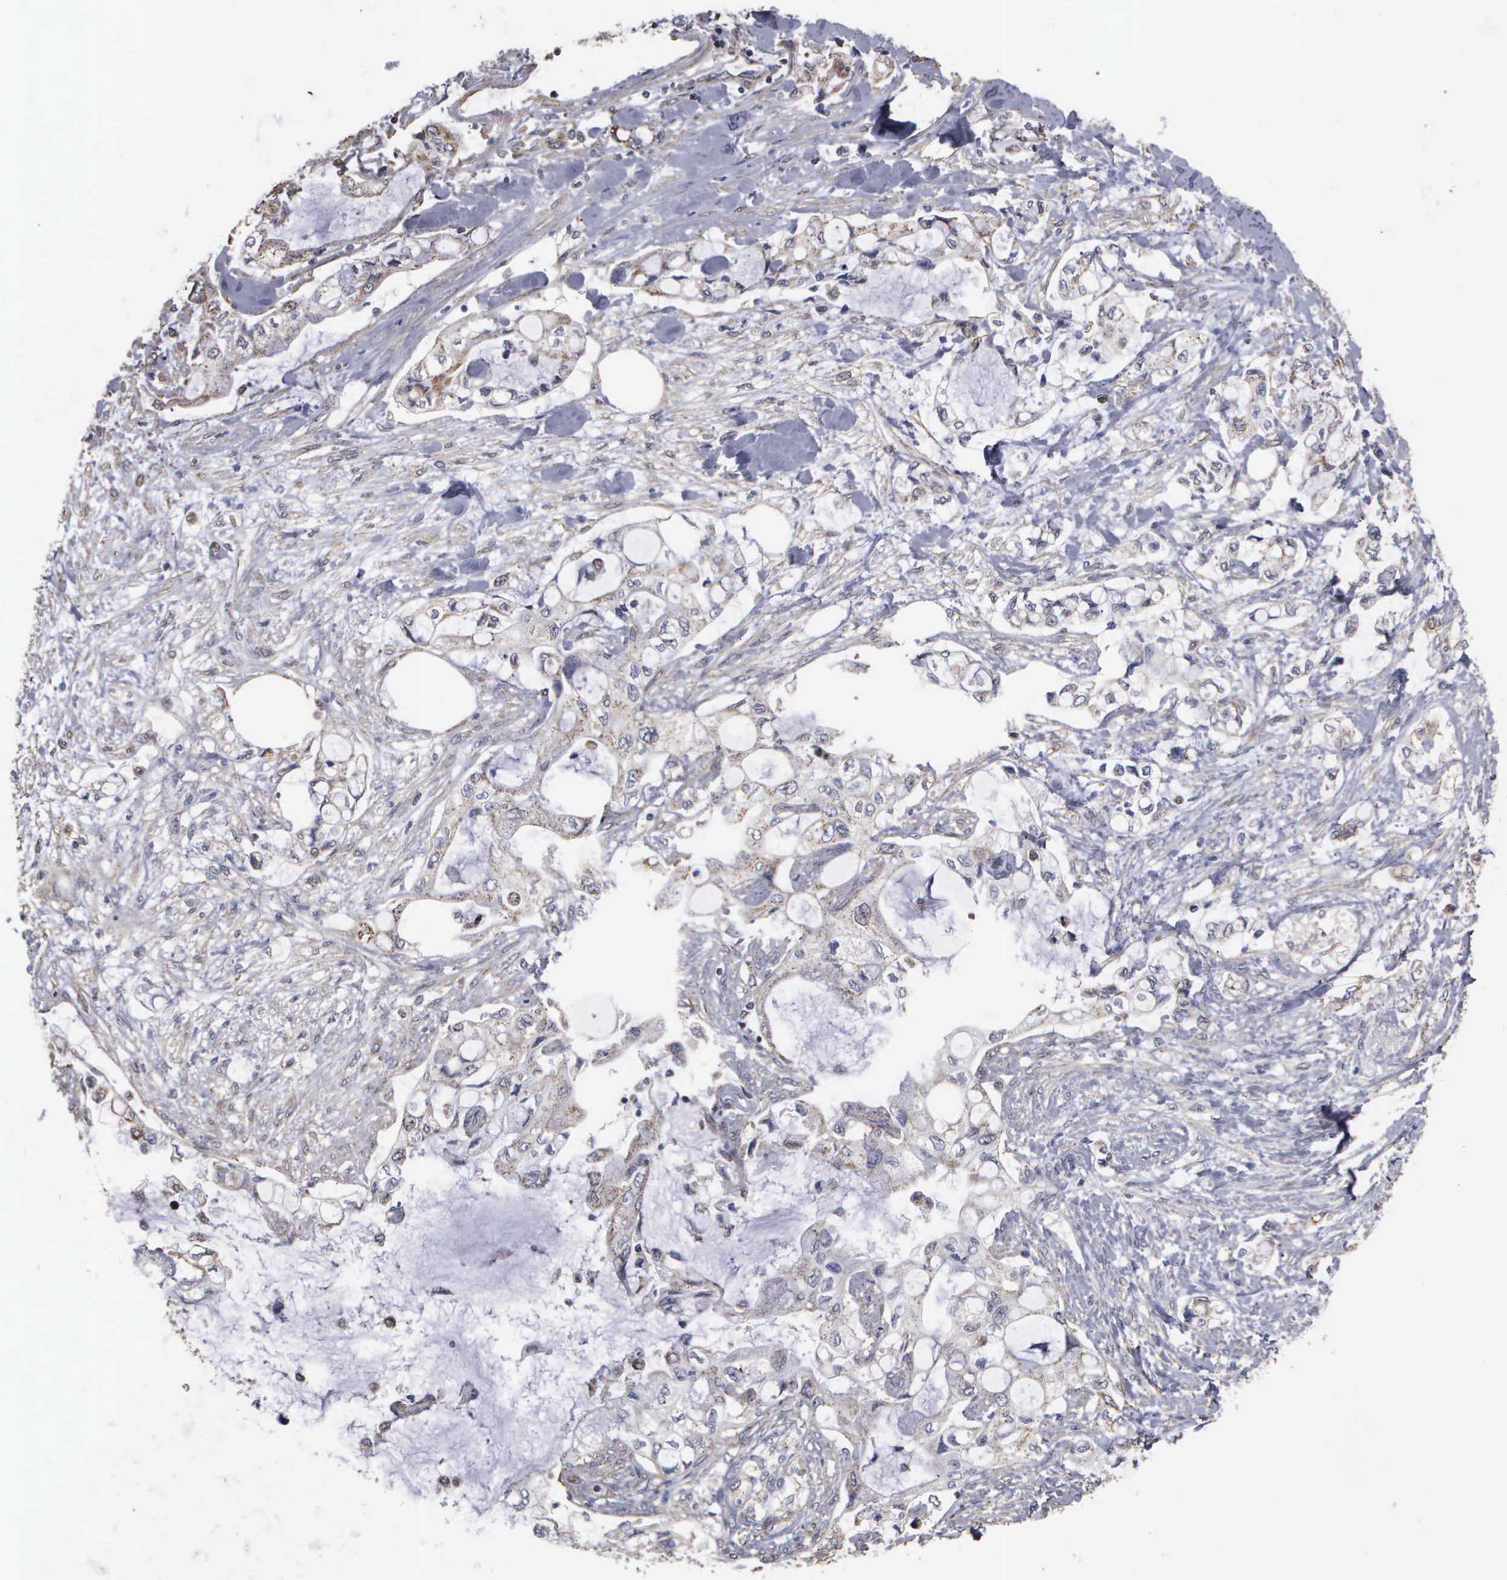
{"staining": {"intensity": "weak", "quantity": "25%-75%", "location": "cytoplasmic/membranous"}, "tissue": "pancreatic cancer", "cell_type": "Tumor cells", "image_type": "cancer", "snomed": [{"axis": "morphology", "description": "Adenocarcinoma, NOS"}, {"axis": "topography", "description": "Pancreas"}], "caption": "Weak cytoplasmic/membranous expression is seen in approximately 25%-75% of tumor cells in pancreatic cancer. (DAB (3,3'-diaminobenzidine) IHC with brightfield microscopy, high magnification).", "gene": "NGDN", "patient": {"sex": "female", "age": 70}}